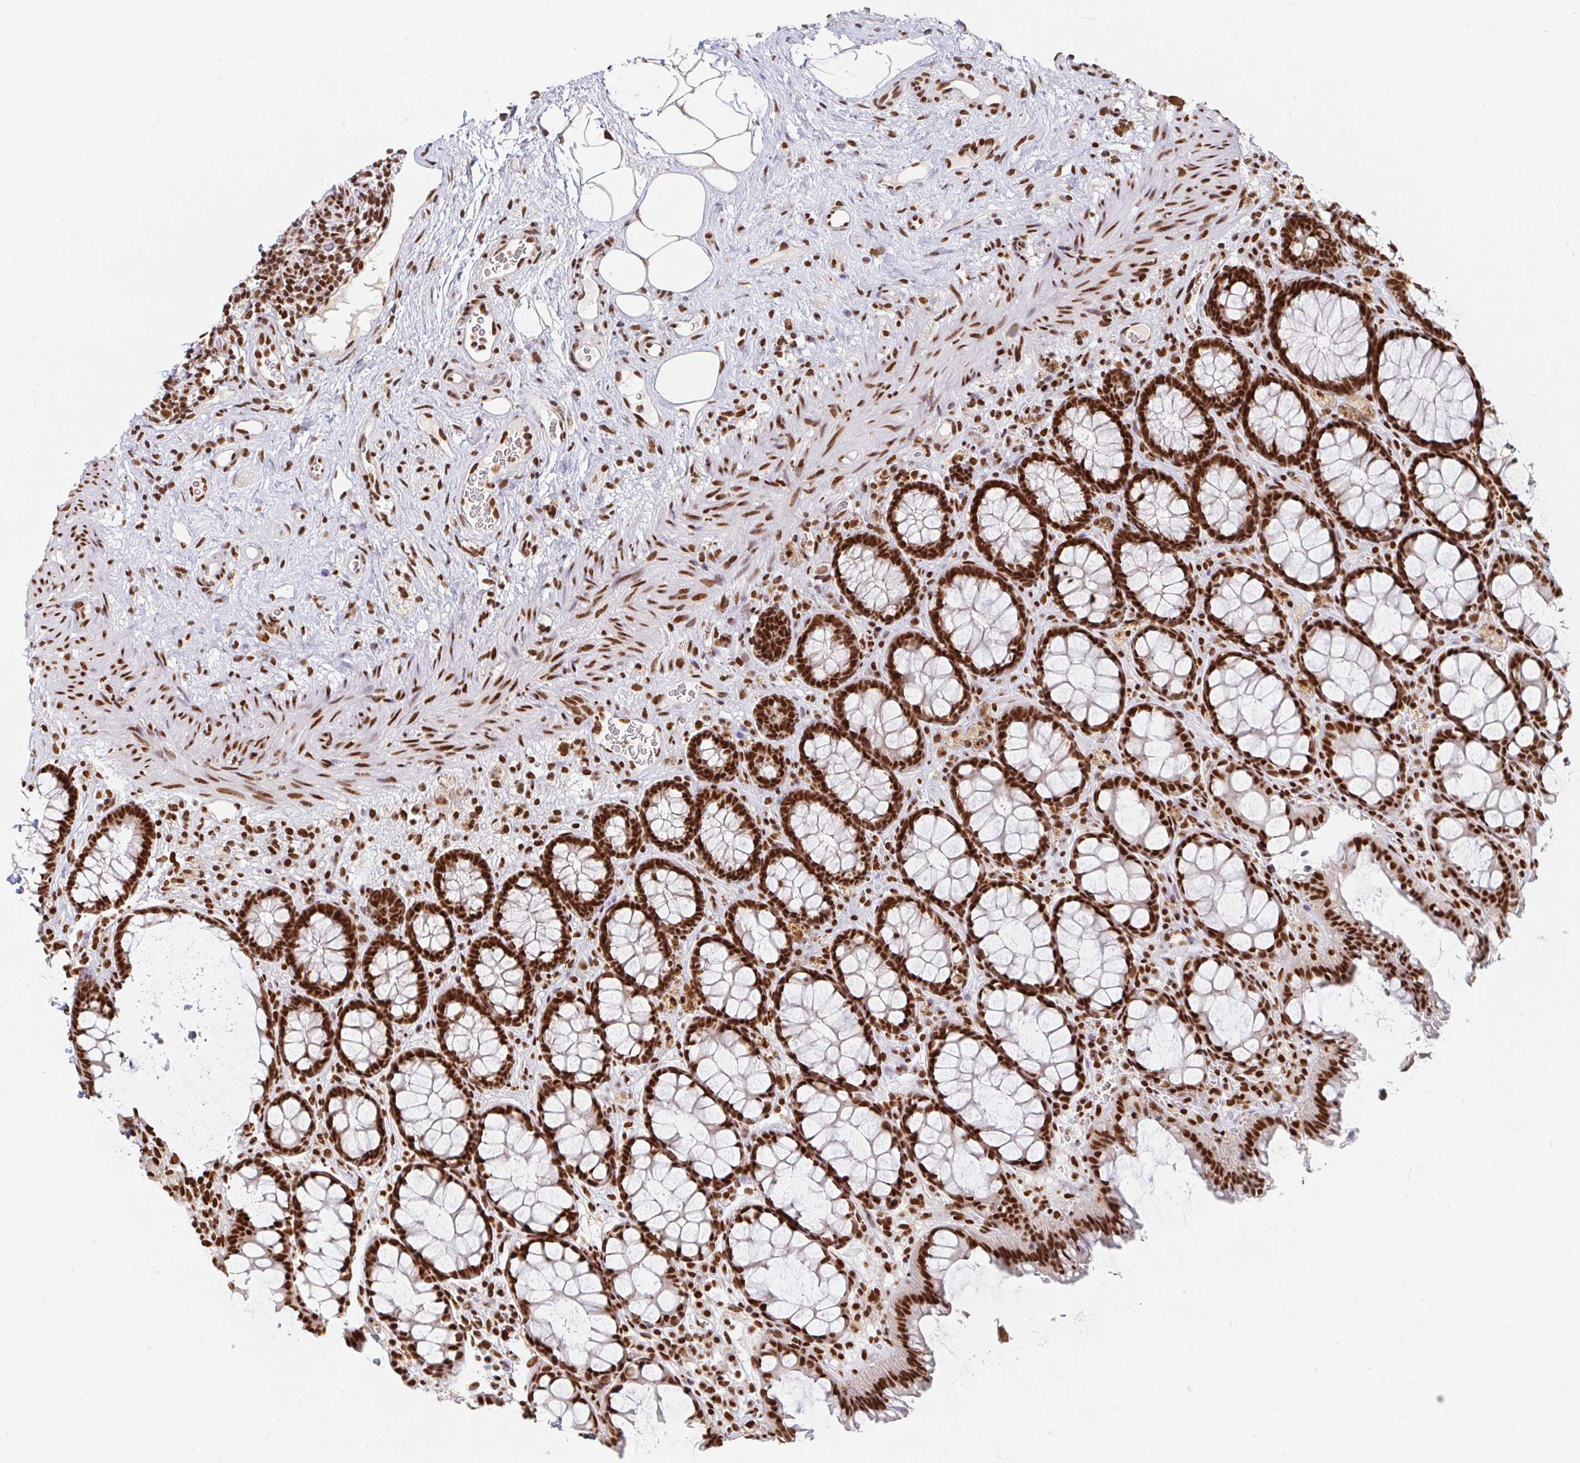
{"staining": {"intensity": "strong", "quantity": ">75%", "location": "nuclear"}, "tissue": "rectum", "cell_type": "Glandular cells", "image_type": "normal", "snomed": [{"axis": "morphology", "description": "Normal tissue, NOS"}, {"axis": "topography", "description": "Rectum"}], "caption": "Approximately >75% of glandular cells in unremarkable rectum show strong nuclear protein staining as visualized by brown immunohistochemical staining.", "gene": "RBMXL1", "patient": {"sex": "female", "age": 67}}